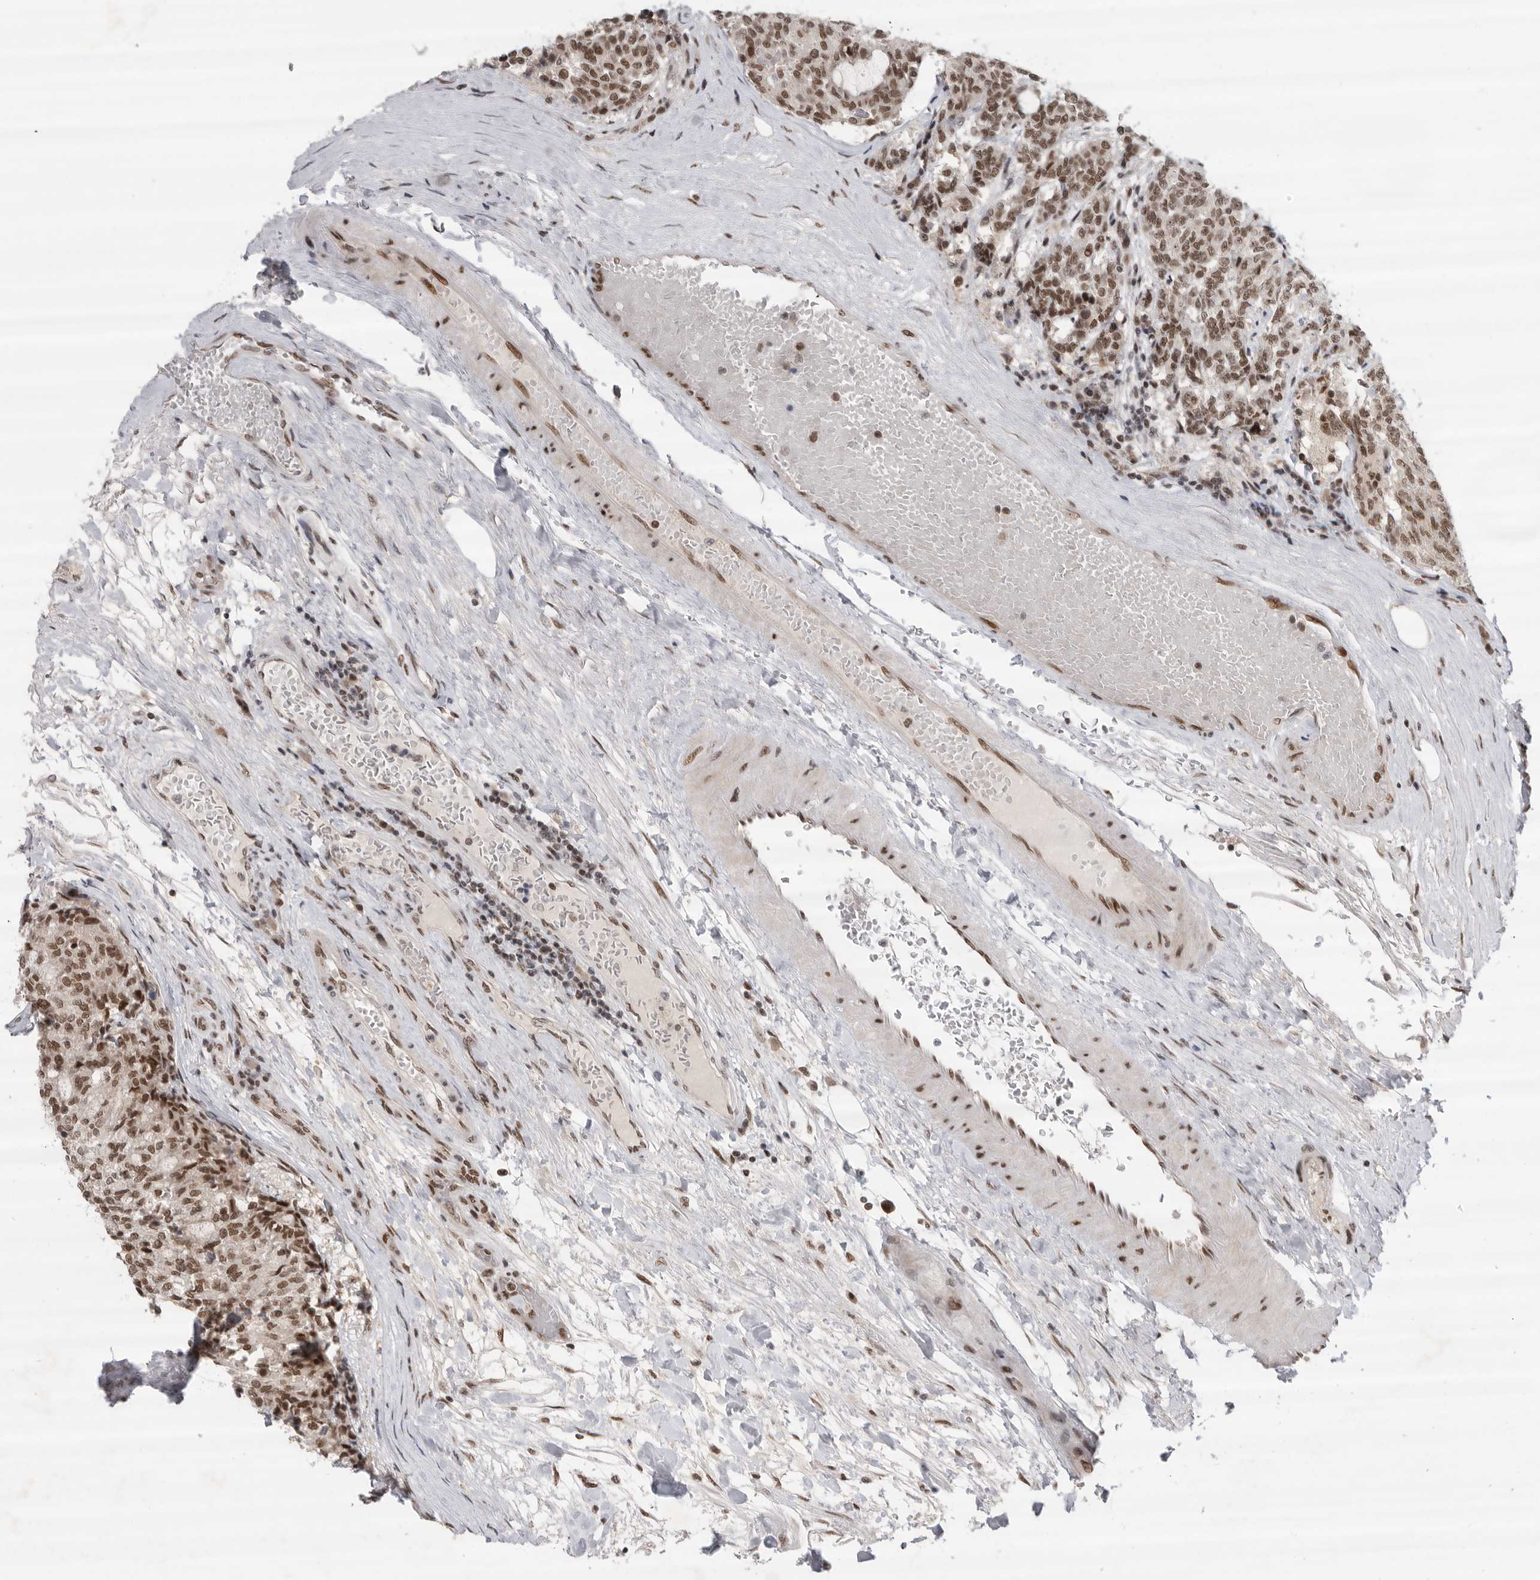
{"staining": {"intensity": "moderate", "quantity": ">75%", "location": "nuclear"}, "tissue": "carcinoid", "cell_type": "Tumor cells", "image_type": "cancer", "snomed": [{"axis": "morphology", "description": "Carcinoid, malignant, NOS"}, {"axis": "topography", "description": "Pancreas"}], "caption": "Immunohistochemical staining of human carcinoid demonstrates medium levels of moderate nuclear positivity in about >75% of tumor cells.", "gene": "ZNF830", "patient": {"sex": "female", "age": 54}}